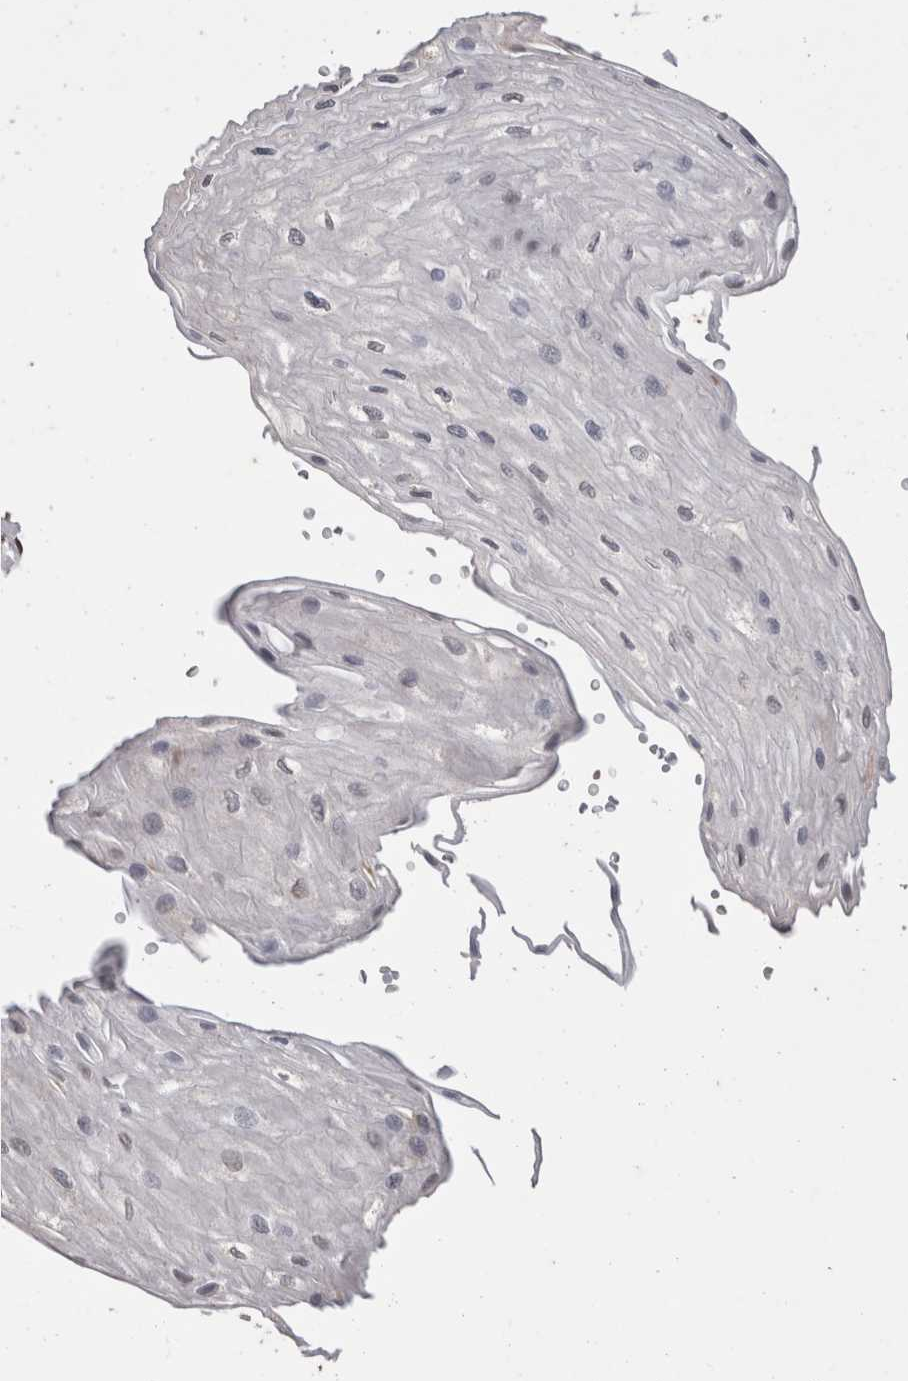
{"staining": {"intensity": "weak", "quantity": "<25%", "location": "nuclear"}, "tissue": "esophagus", "cell_type": "Squamous epithelial cells", "image_type": "normal", "snomed": [{"axis": "morphology", "description": "Normal tissue, NOS"}, {"axis": "topography", "description": "Esophagus"}], "caption": "The image displays no staining of squamous epithelial cells in unremarkable esophagus.", "gene": "DDX17", "patient": {"sex": "female", "age": 66}}